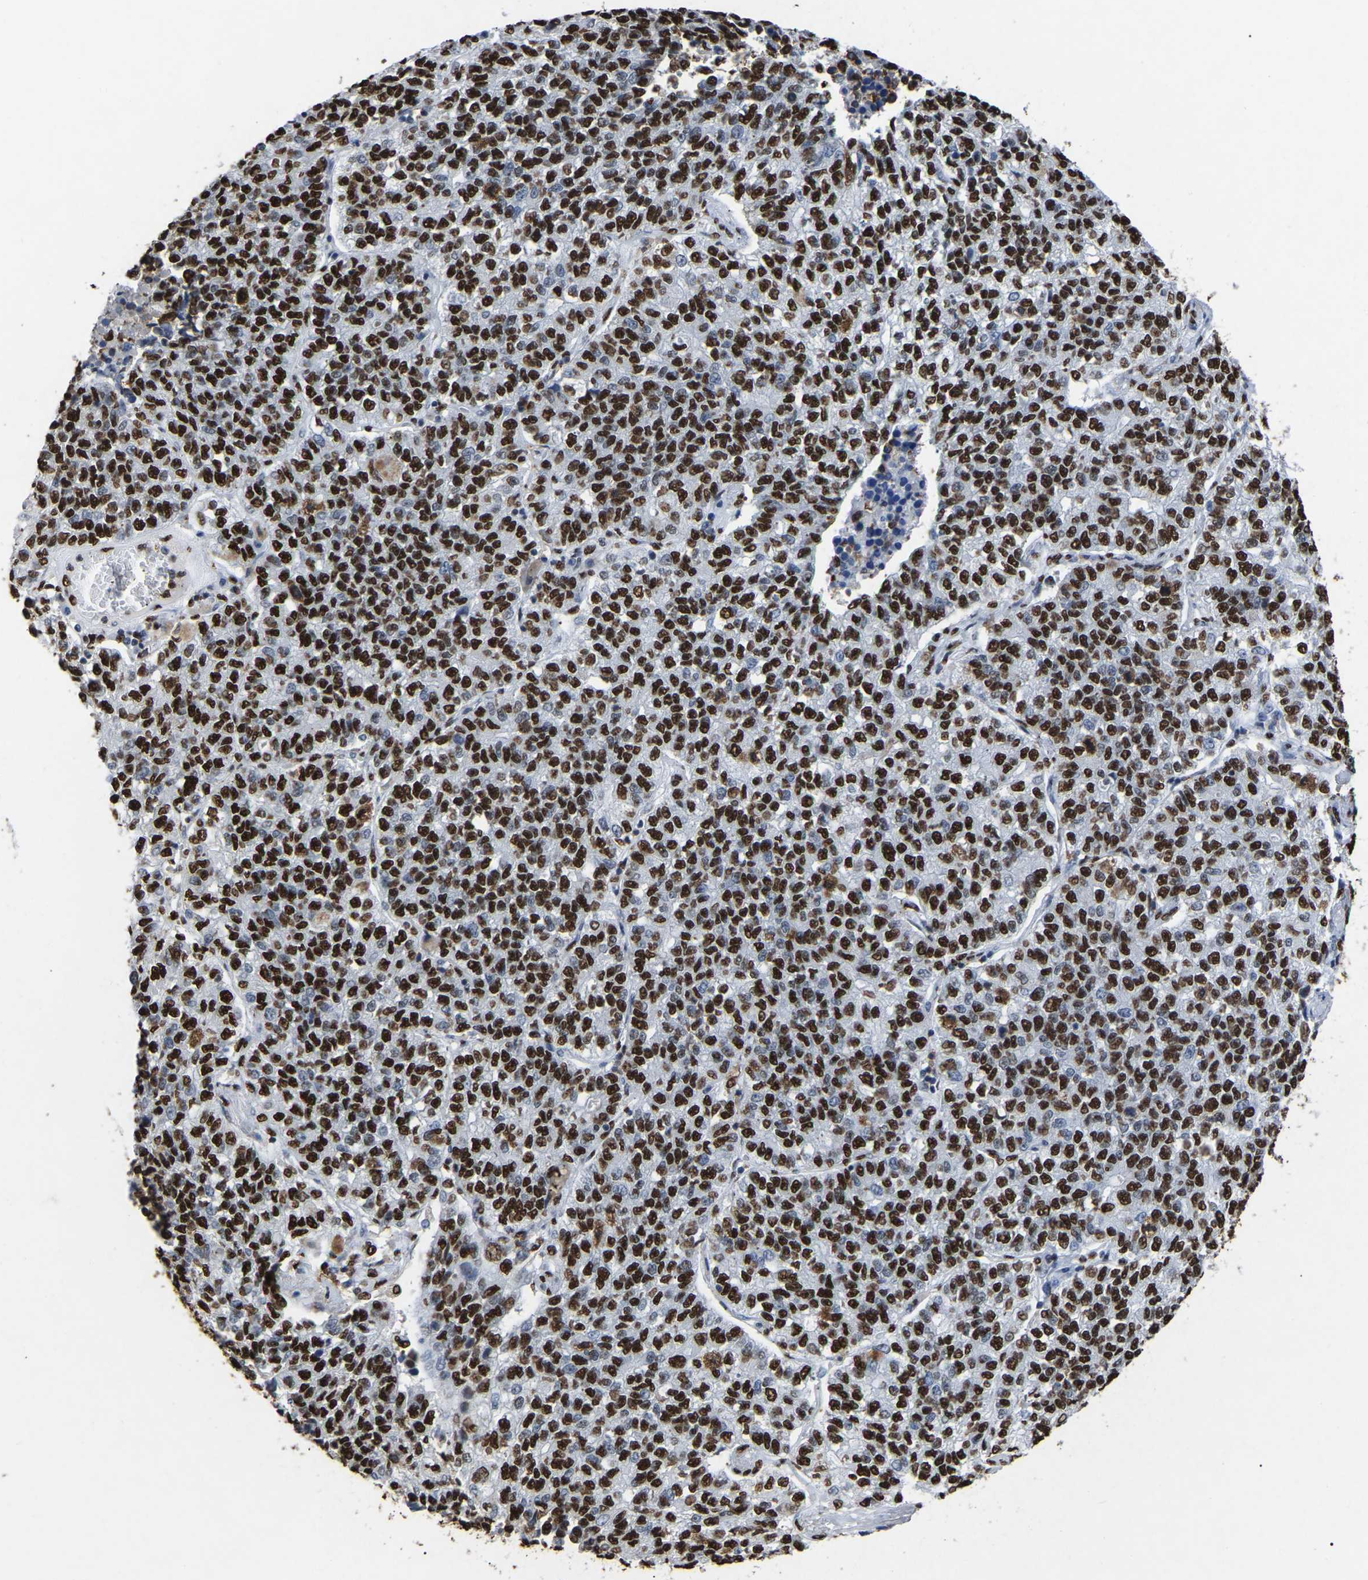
{"staining": {"intensity": "strong", "quantity": ">75%", "location": "nuclear"}, "tissue": "lung cancer", "cell_type": "Tumor cells", "image_type": "cancer", "snomed": [{"axis": "morphology", "description": "Adenocarcinoma, NOS"}, {"axis": "topography", "description": "Lung"}], "caption": "Immunohistochemistry (IHC) of human lung adenocarcinoma reveals high levels of strong nuclear staining in approximately >75% of tumor cells.", "gene": "RBL2", "patient": {"sex": "male", "age": 49}}